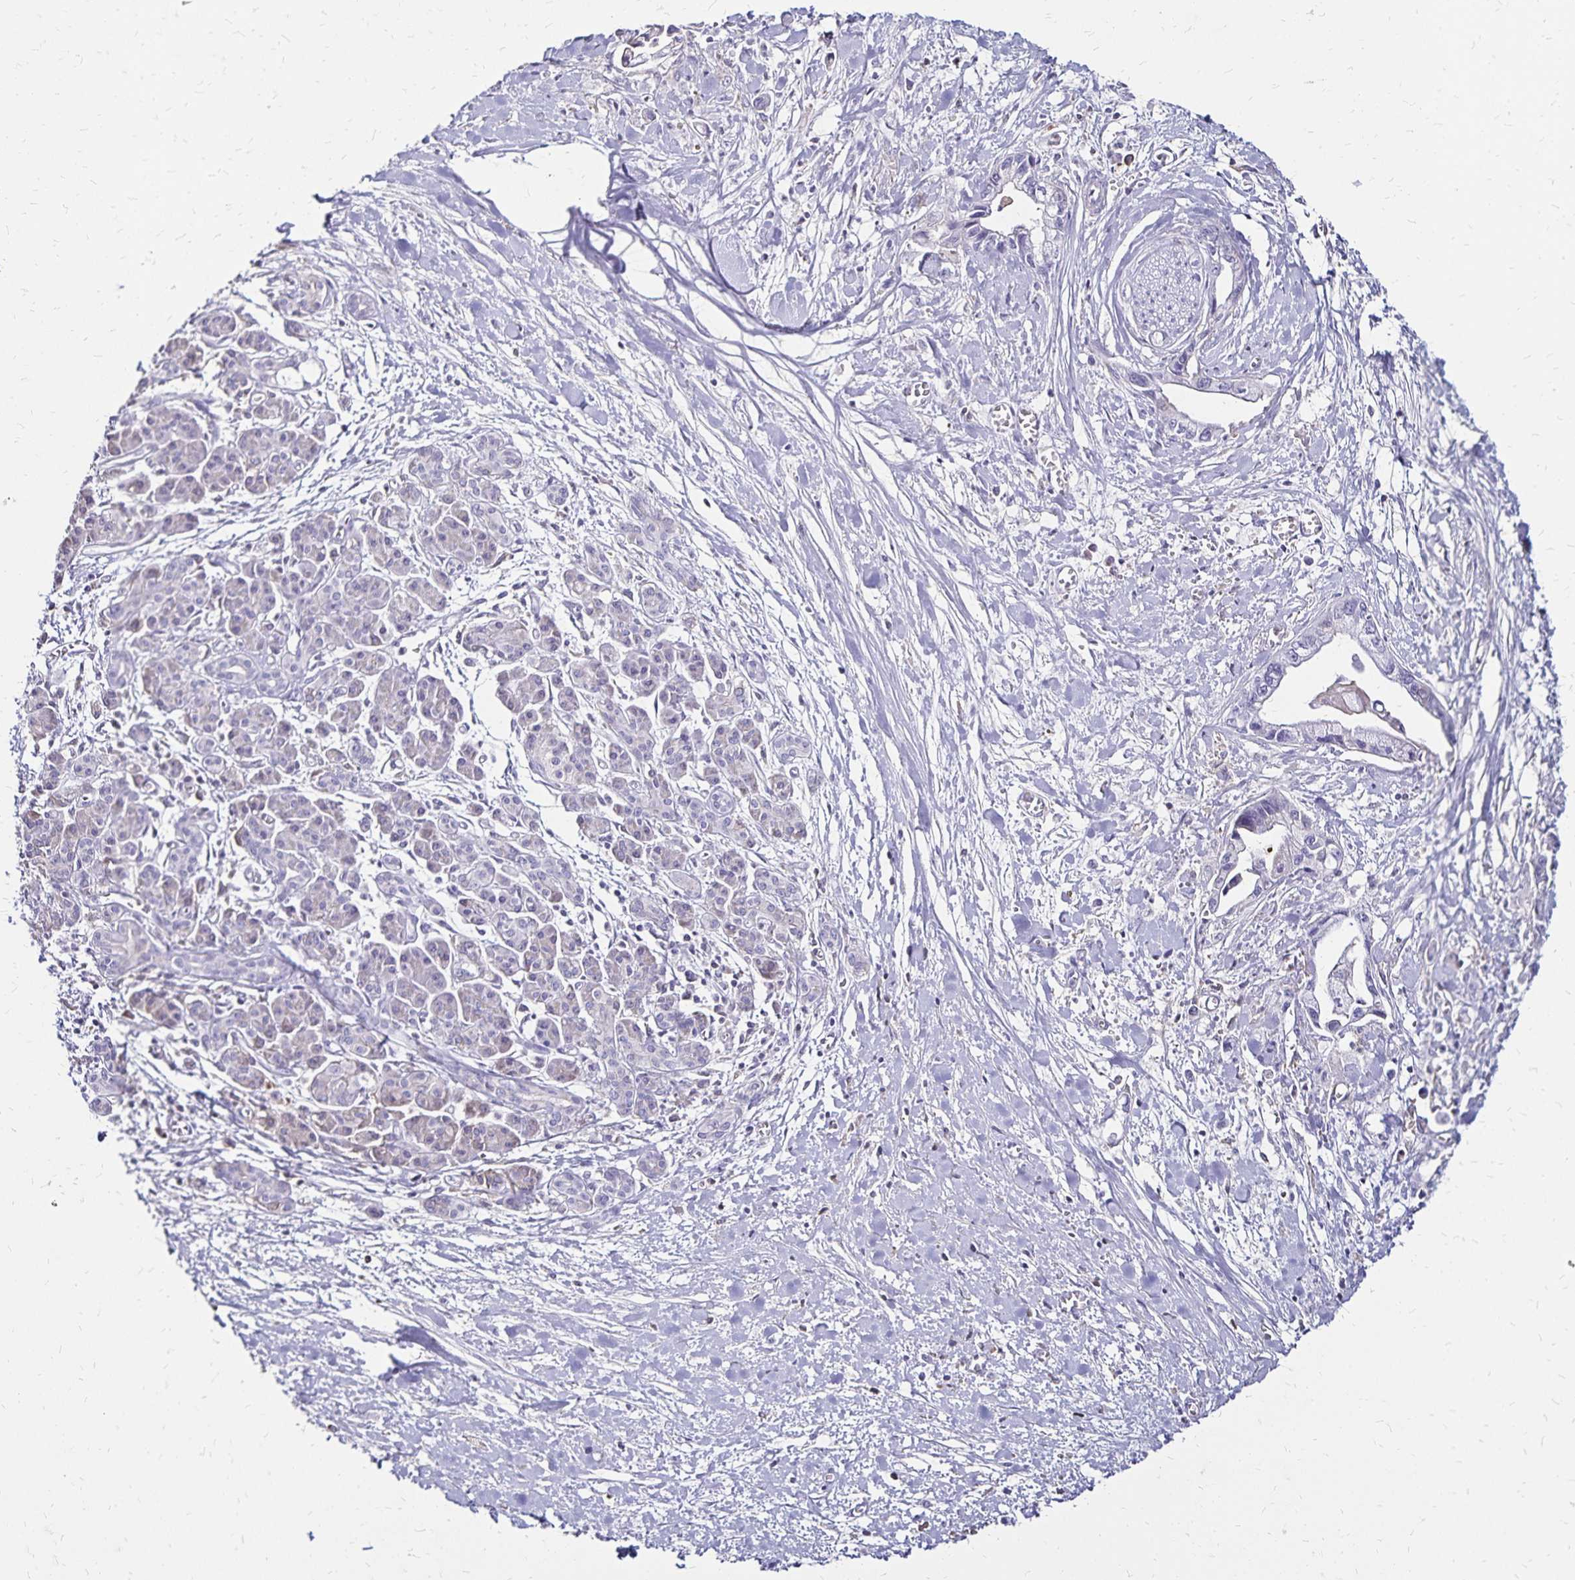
{"staining": {"intensity": "negative", "quantity": "none", "location": "none"}, "tissue": "pancreatic cancer", "cell_type": "Tumor cells", "image_type": "cancer", "snomed": [{"axis": "morphology", "description": "Adenocarcinoma, NOS"}, {"axis": "topography", "description": "Pancreas"}], "caption": "Pancreatic cancer (adenocarcinoma) was stained to show a protein in brown. There is no significant positivity in tumor cells.", "gene": "KISS1", "patient": {"sex": "male", "age": 61}}